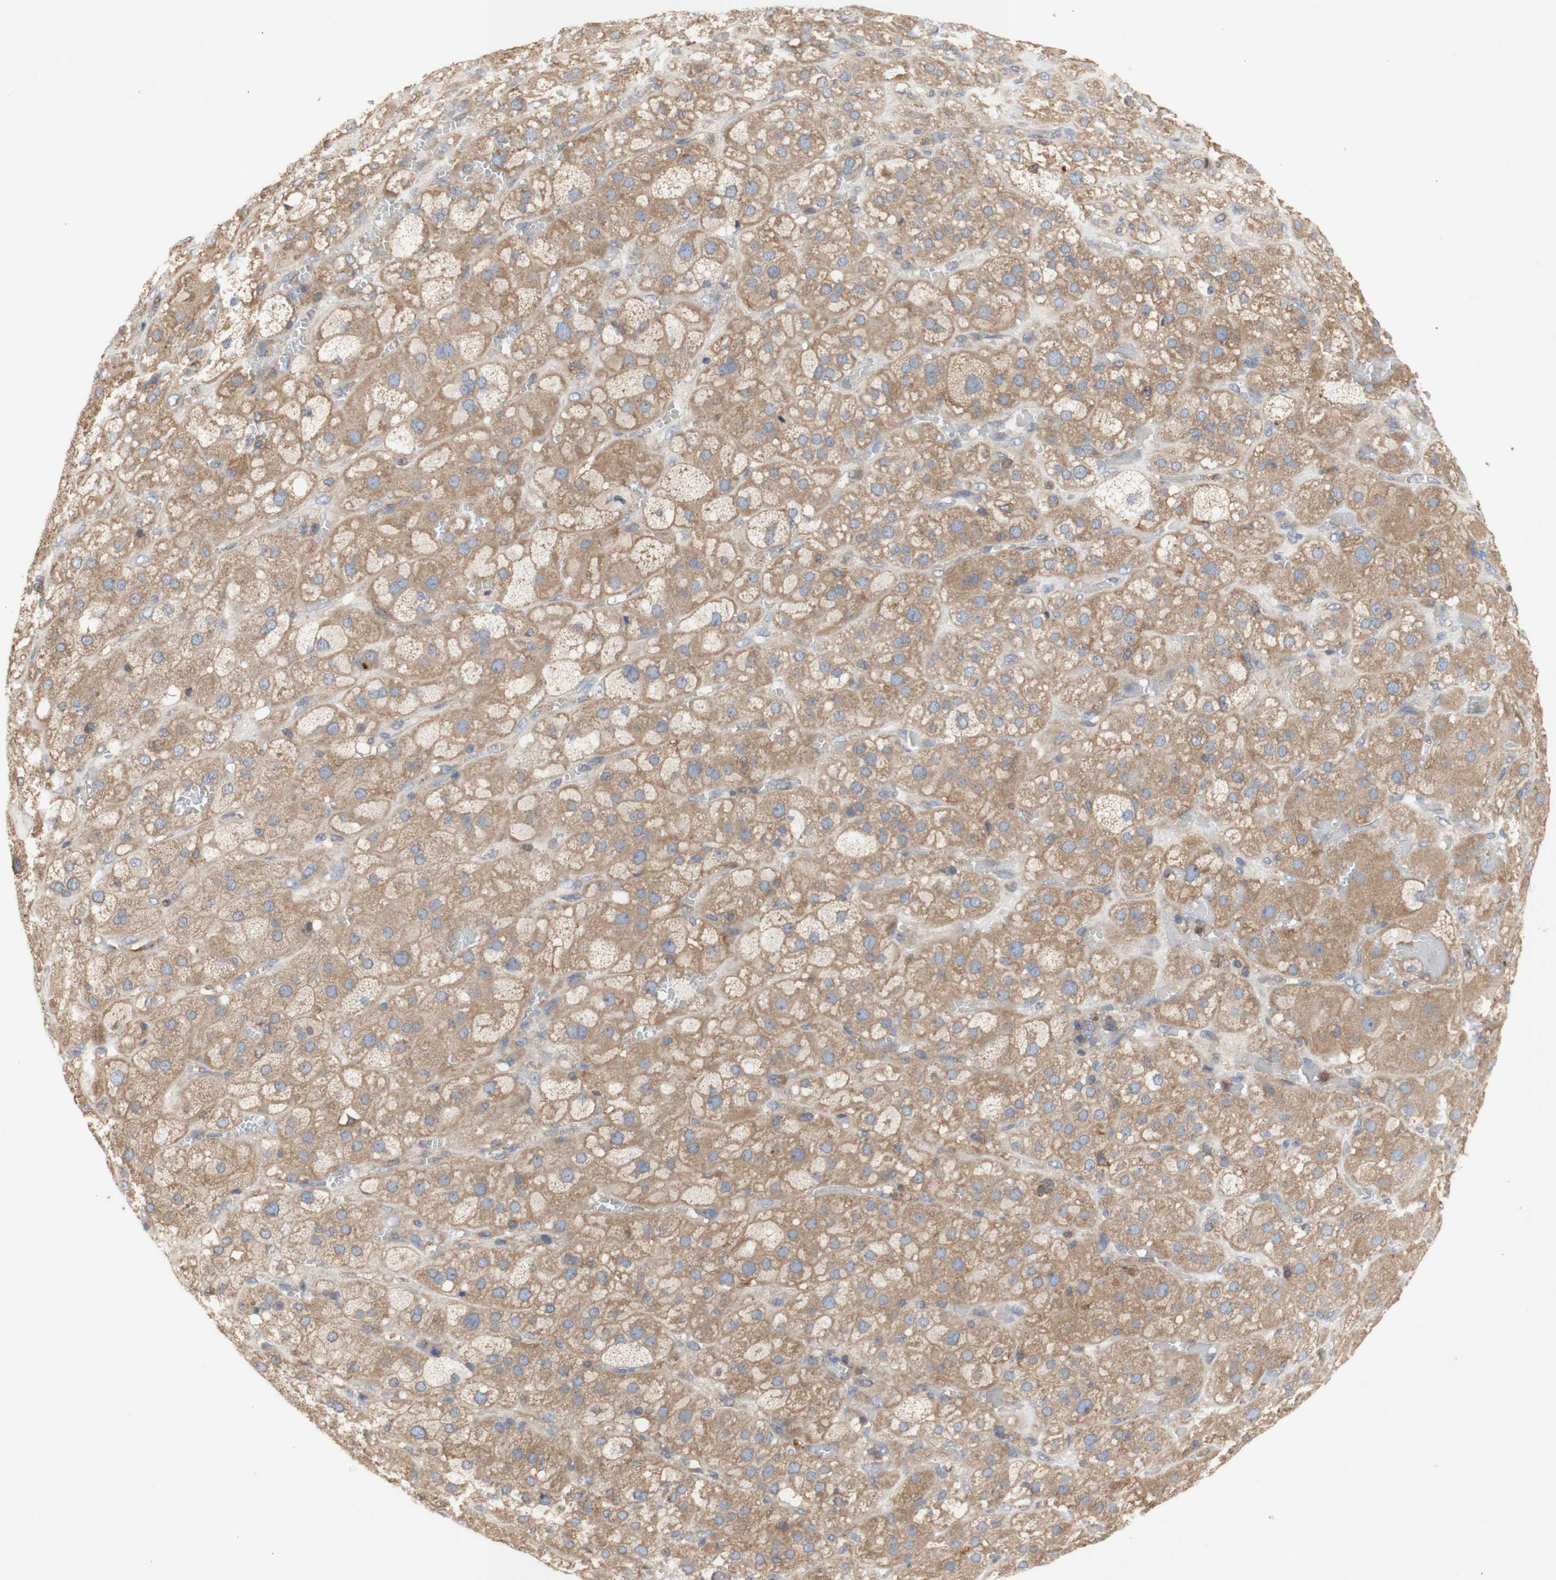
{"staining": {"intensity": "moderate", "quantity": ">75%", "location": "cytoplasmic/membranous"}, "tissue": "adrenal gland", "cell_type": "Glandular cells", "image_type": "normal", "snomed": [{"axis": "morphology", "description": "Normal tissue, NOS"}, {"axis": "topography", "description": "Adrenal gland"}], "caption": "Benign adrenal gland demonstrates moderate cytoplasmic/membranous positivity in approximately >75% of glandular cells The staining is performed using DAB (3,3'-diaminobenzidine) brown chromogen to label protein expression. The nuclei are counter-stained blue using hematoxylin..", "gene": "IKBKG", "patient": {"sex": "female", "age": 47}}